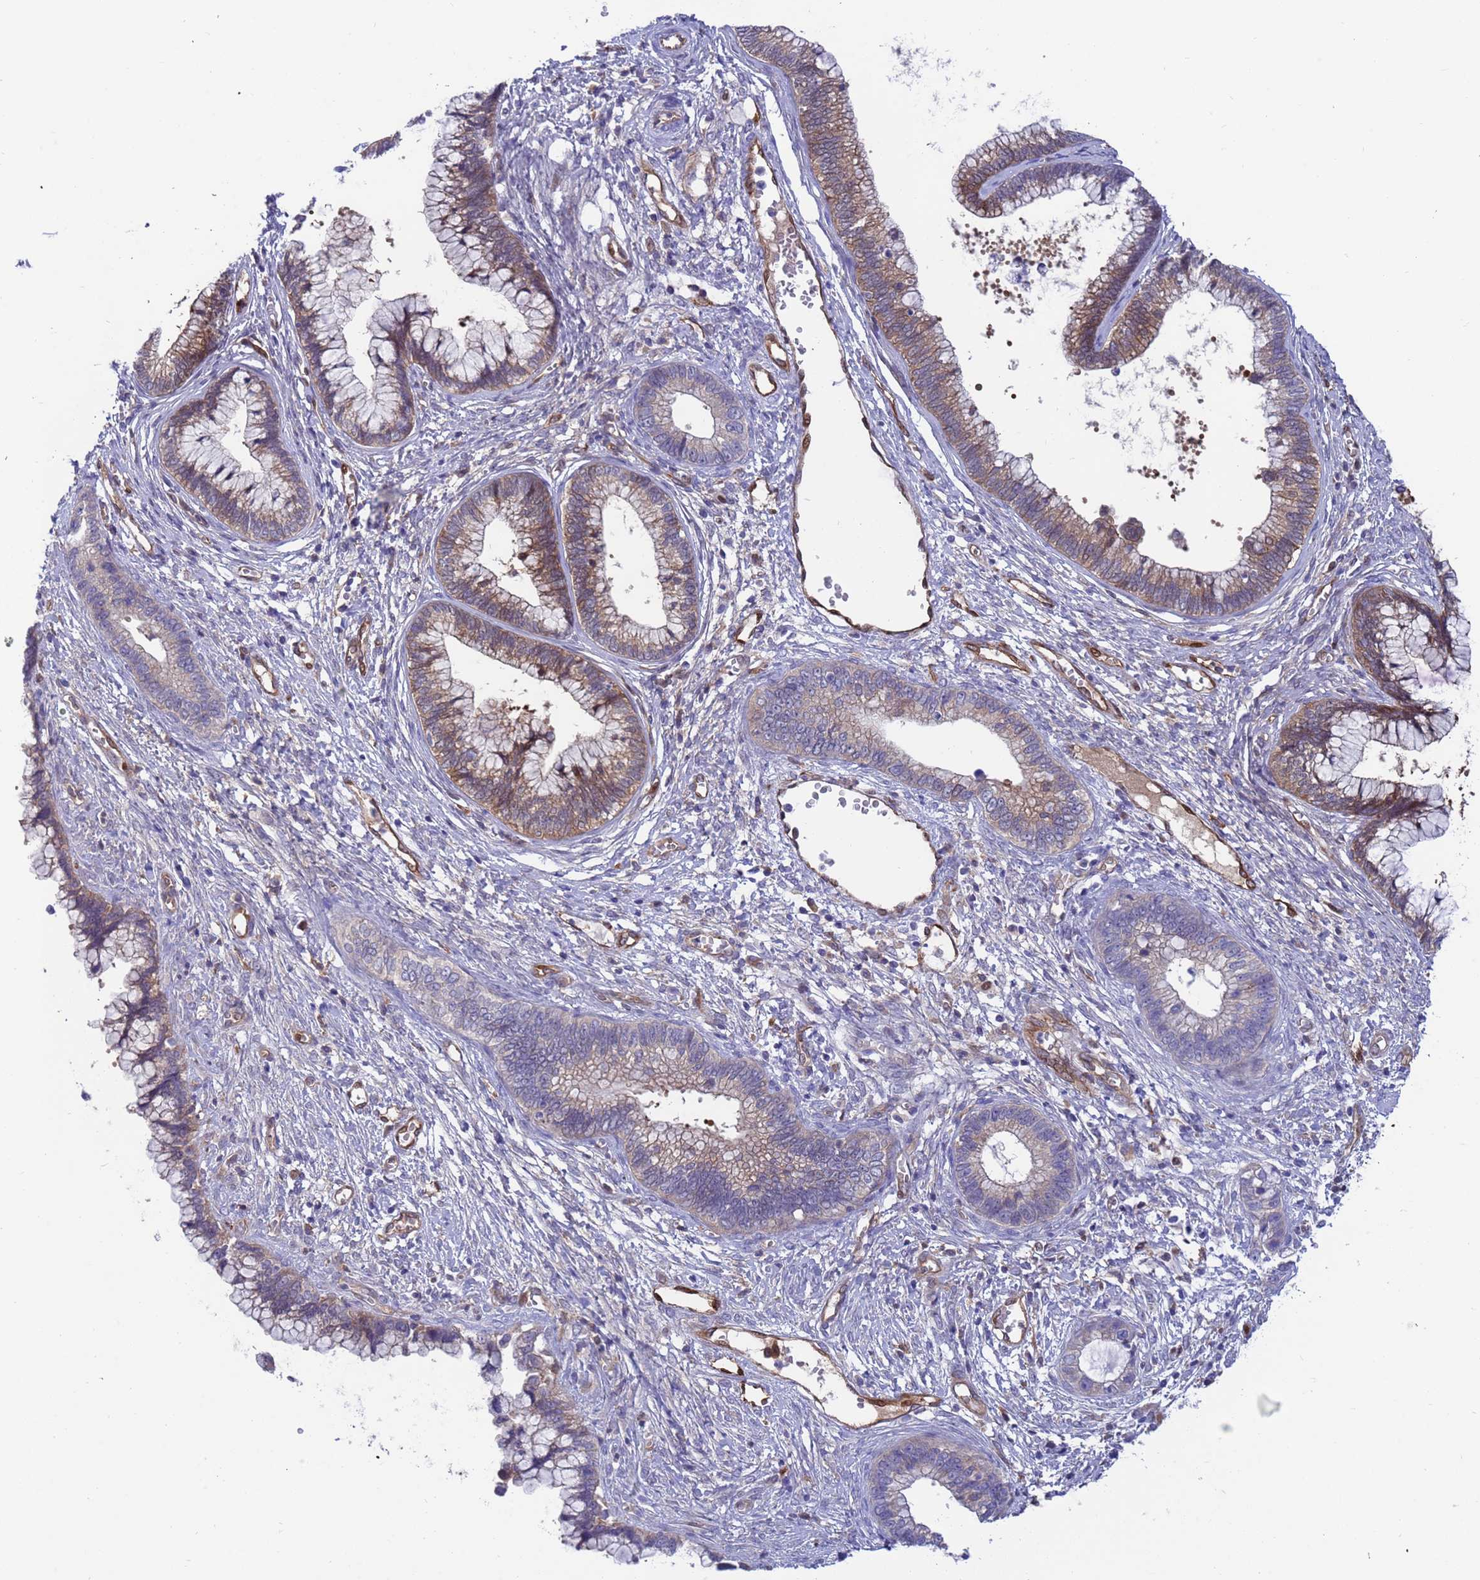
{"staining": {"intensity": "moderate", "quantity": ">75%", "location": "cytoplasmic/membranous"}, "tissue": "cervical cancer", "cell_type": "Tumor cells", "image_type": "cancer", "snomed": [{"axis": "morphology", "description": "Adenocarcinoma, NOS"}, {"axis": "topography", "description": "Cervix"}], "caption": "Protein expression analysis of human cervical adenocarcinoma reveals moderate cytoplasmic/membranous expression in approximately >75% of tumor cells.", "gene": "FOXRED1", "patient": {"sex": "female", "age": 44}}